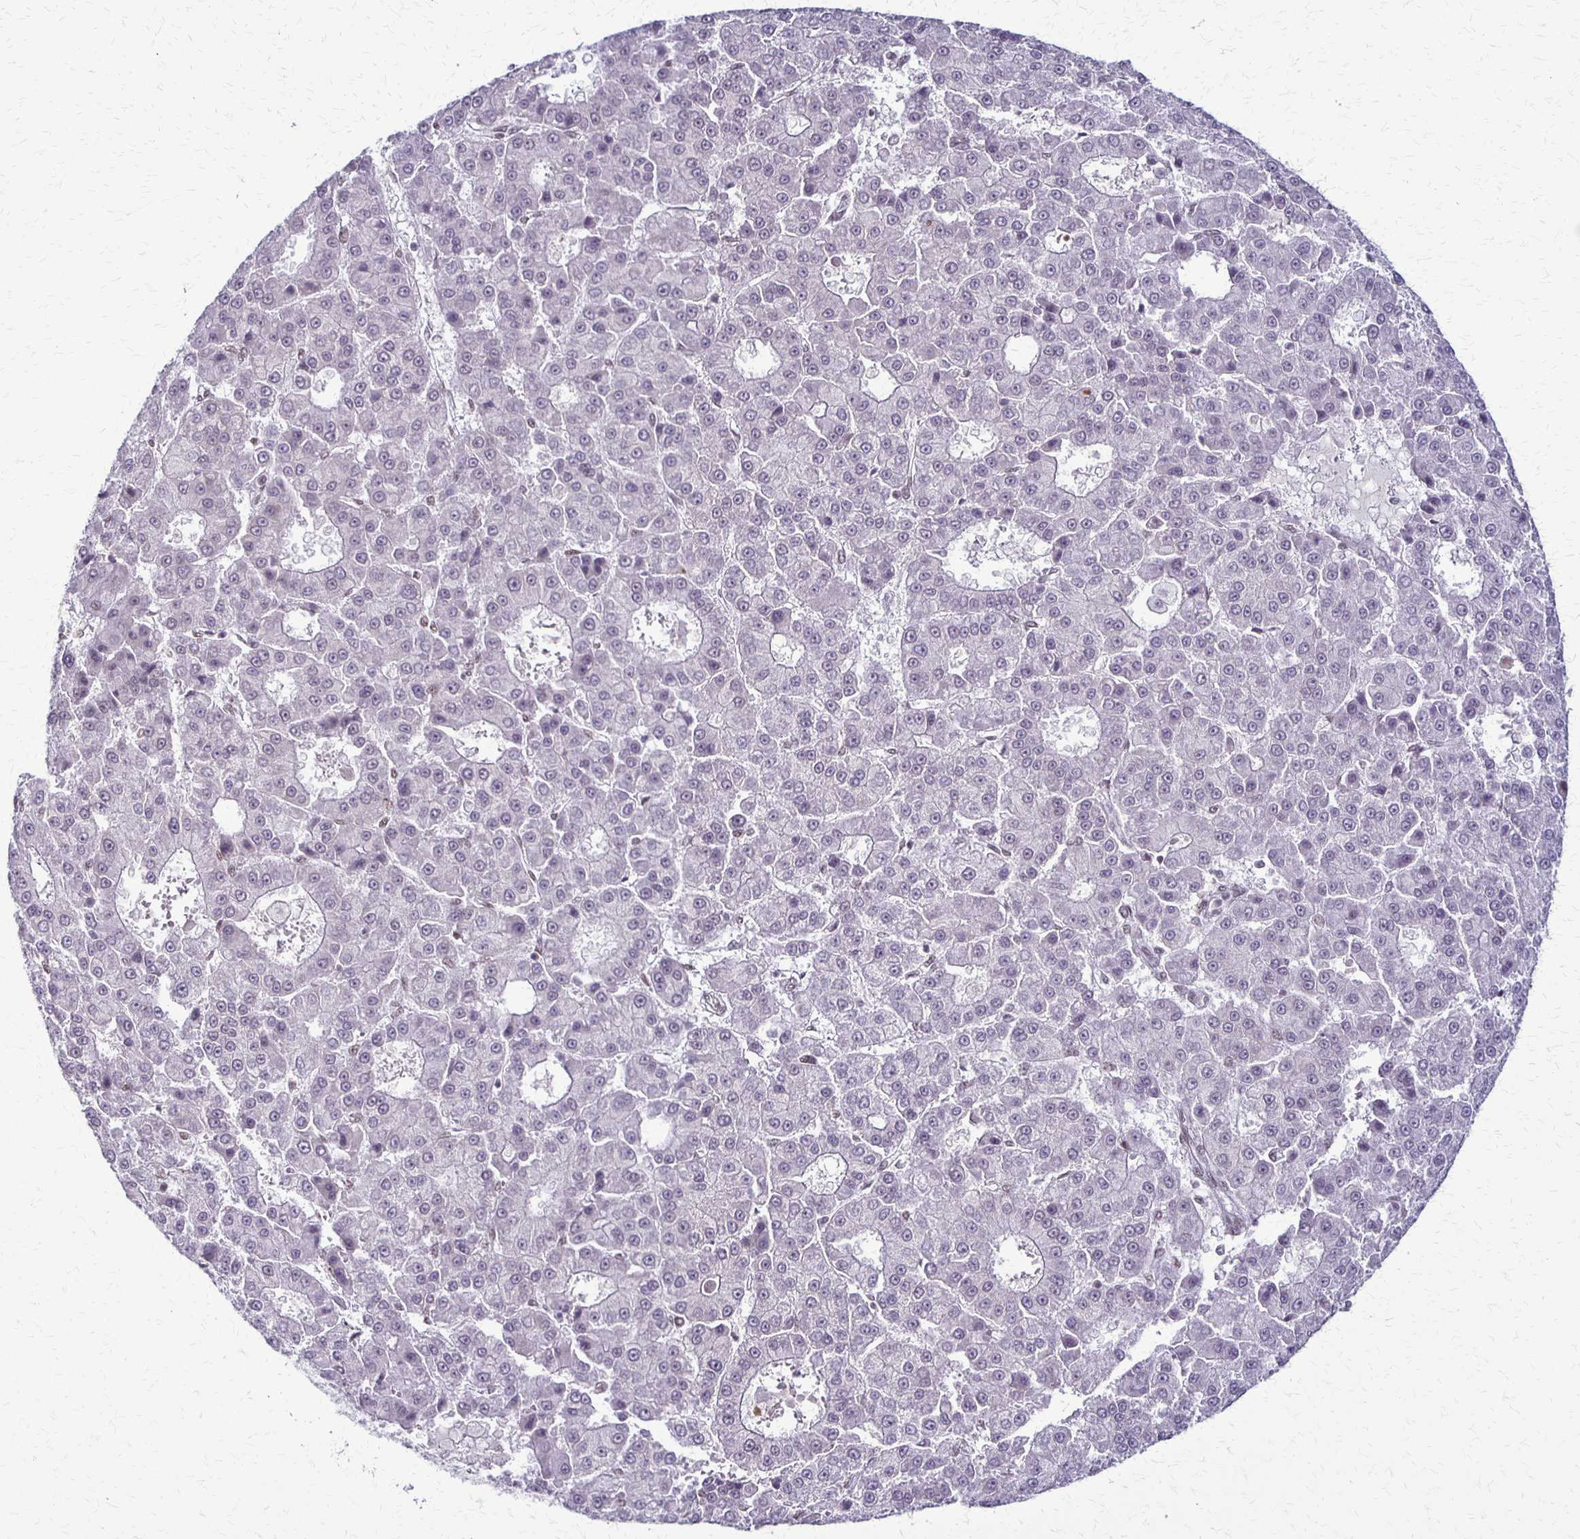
{"staining": {"intensity": "negative", "quantity": "none", "location": "none"}, "tissue": "liver cancer", "cell_type": "Tumor cells", "image_type": "cancer", "snomed": [{"axis": "morphology", "description": "Carcinoma, Hepatocellular, NOS"}, {"axis": "topography", "description": "Liver"}], "caption": "A micrograph of hepatocellular carcinoma (liver) stained for a protein displays no brown staining in tumor cells.", "gene": "XRCC6", "patient": {"sex": "male", "age": 70}}